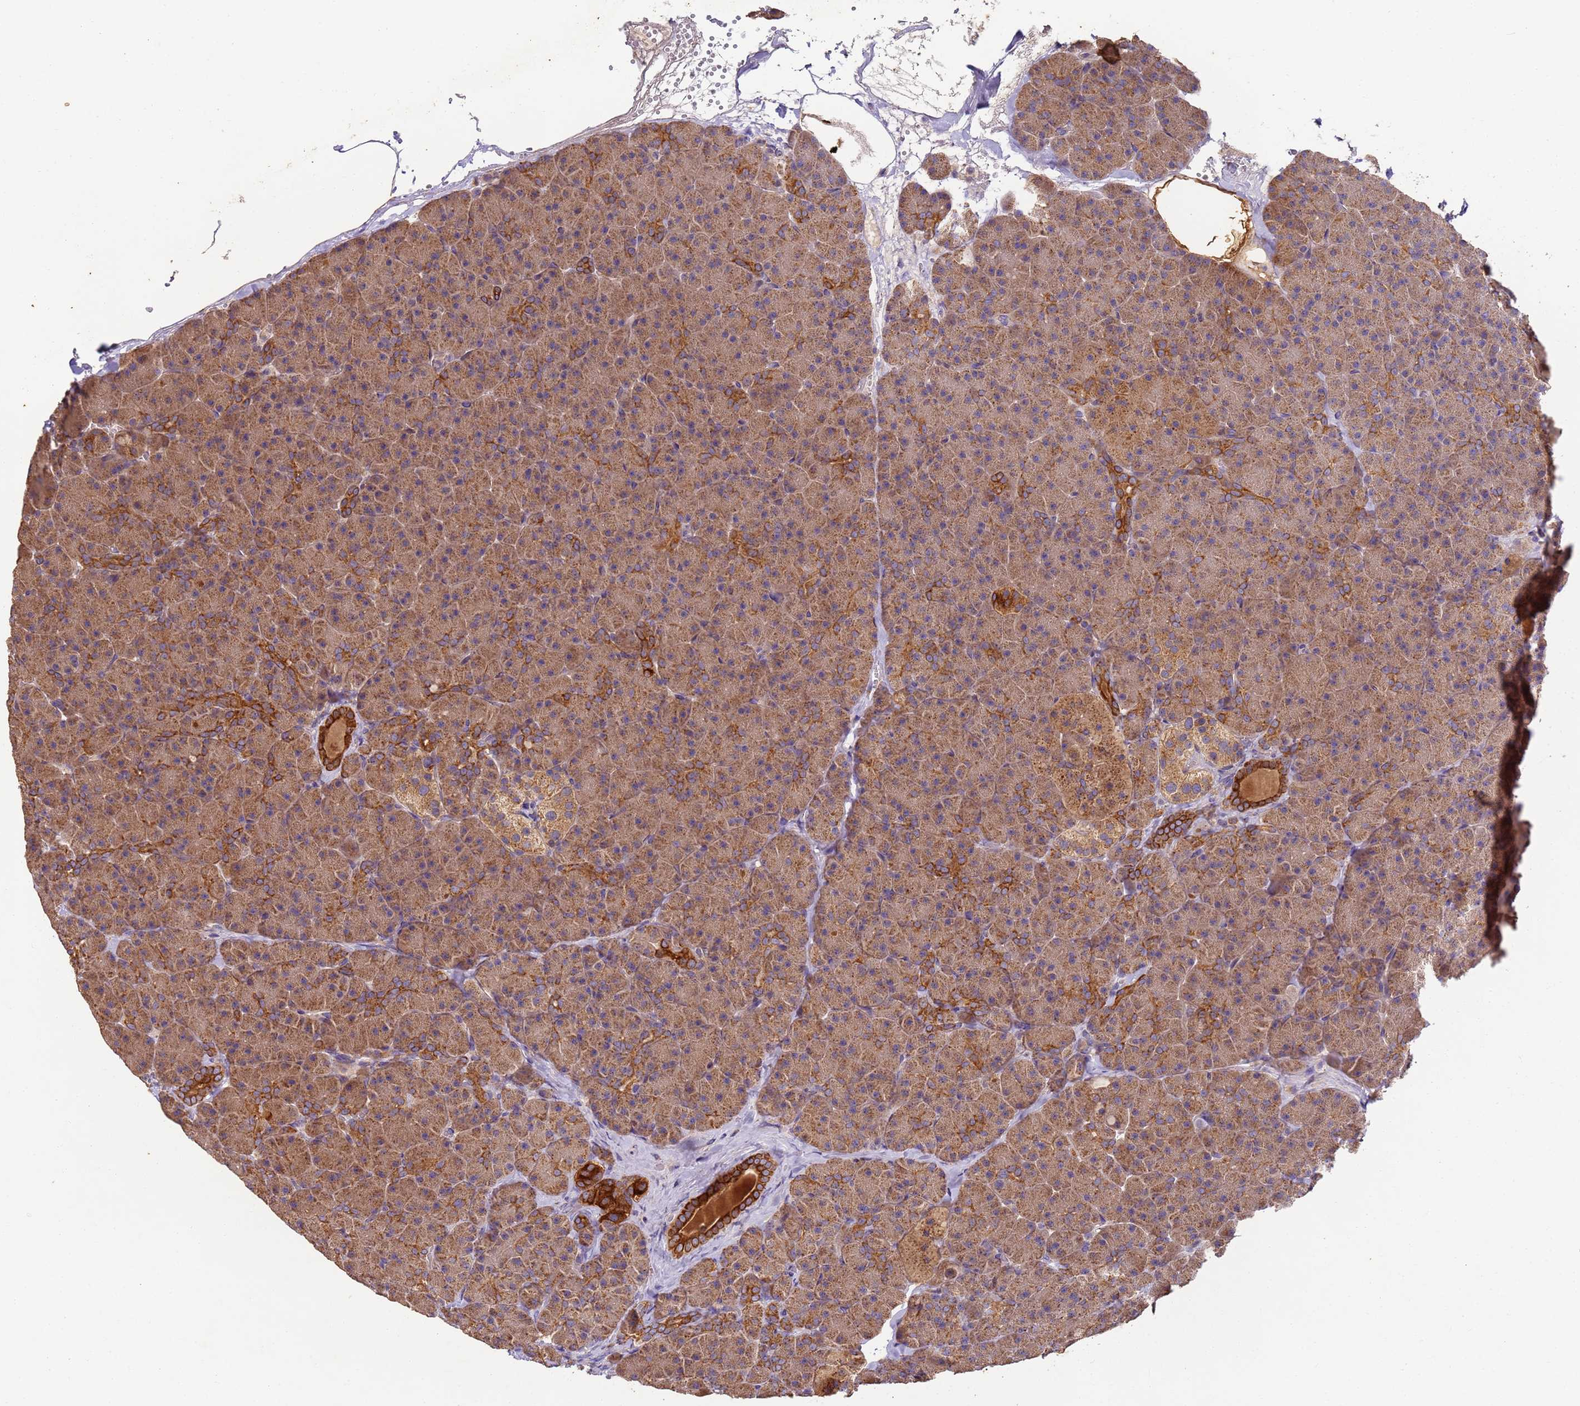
{"staining": {"intensity": "moderate", "quantity": ">75%", "location": "cytoplasmic/membranous"}, "tissue": "pancreas", "cell_type": "Exocrine glandular cells", "image_type": "normal", "snomed": [{"axis": "morphology", "description": "Normal tissue, NOS"}, {"axis": "topography", "description": "Pancreas"}], "caption": "Pancreas stained with DAB IHC reveals medium levels of moderate cytoplasmic/membranous staining in approximately >75% of exocrine glandular cells. The staining was performed using DAB to visualize the protein expression in brown, while the nuclei were stained in blue with hematoxylin (Magnification: 20x).", "gene": "TIGAR", "patient": {"sex": "male", "age": 36}}